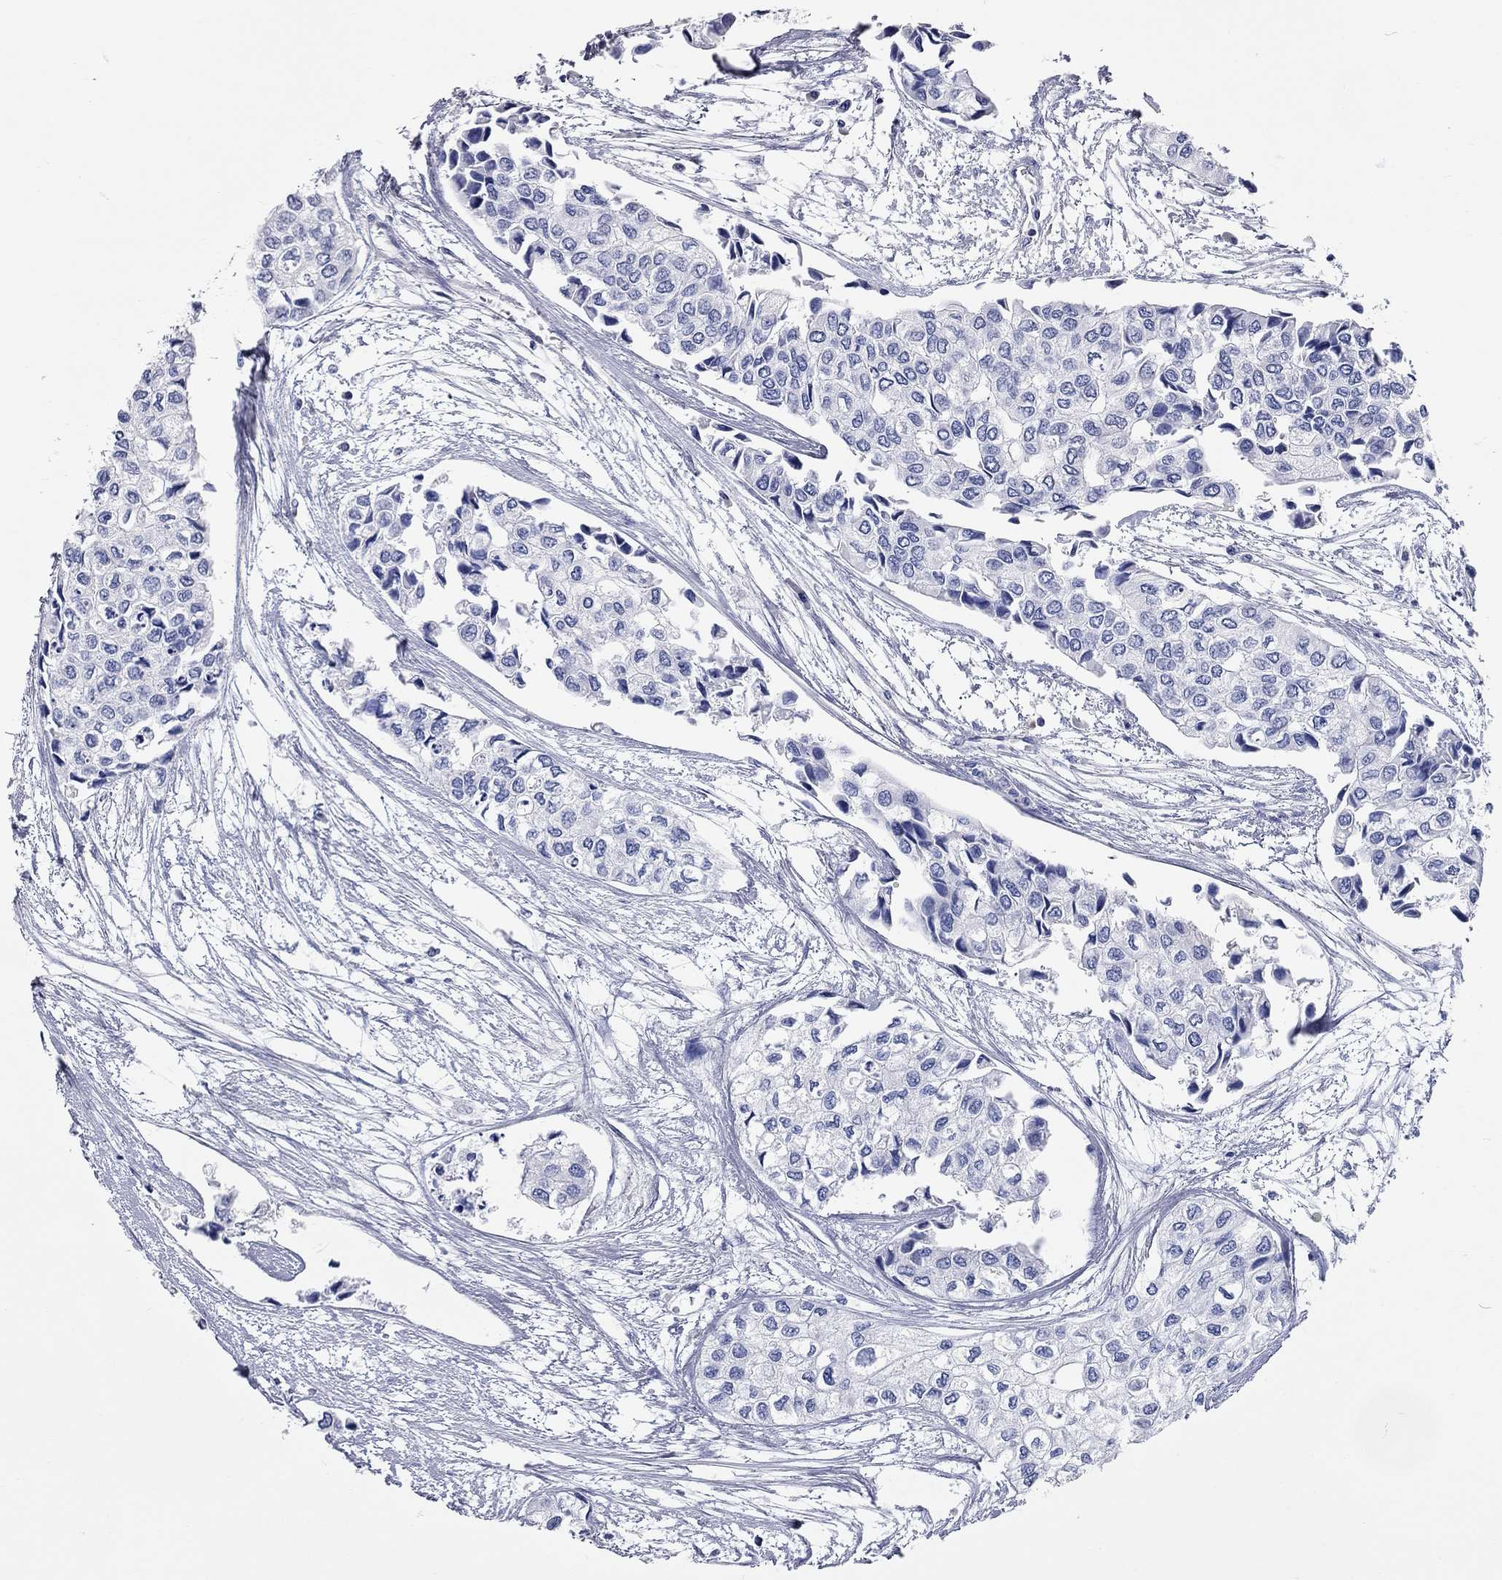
{"staining": {"intensity": "negative", "quantity": "none", "location": "none"}, "tissue": "urothelial cancer", "cell_type": "Tumor cells", "image_type": "cancer", "snomed": [{"axis": "morphology", "description": "Urothelial carcinoma, High grade"}, {"axis": "topography", "description": "Urinary bladder"}], "caption": "An IHC micrograph of urothelial cancer is shown. There is no staining in tumor cells of urothelial cancer. The staining is performed using DAB (3,3'-diaminobenzidine) brown chromogen with nuclei counter-stained in using hematoxylin.", "gene": "XAGE2", "patient": {"sex": "male", "age": 73}}